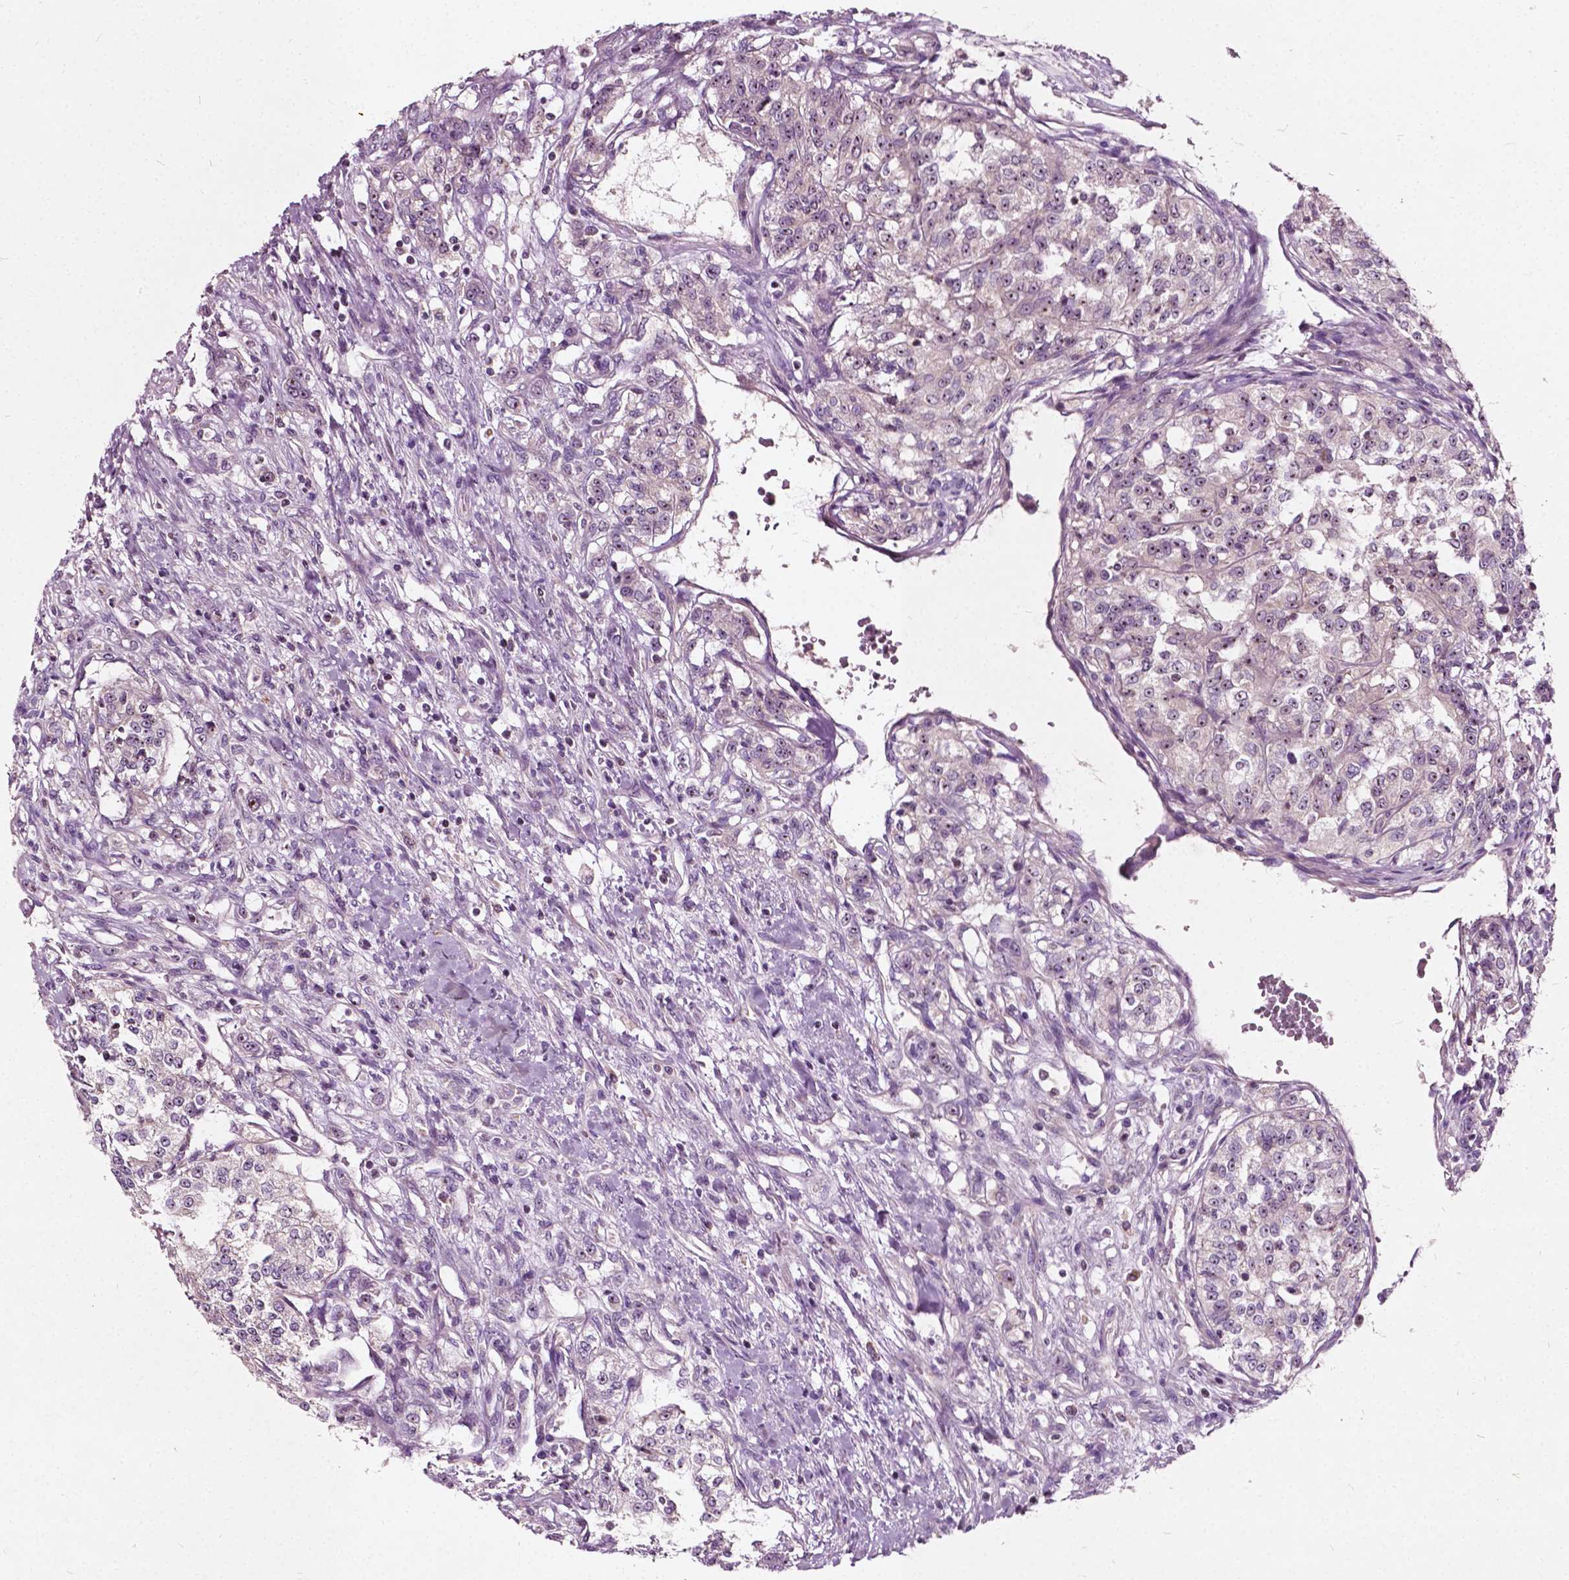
{"staining": {"intensity": "weak", "quantity": "<25%", "location": "nuclear"}, "tissue": "renal cancer", "cell_type": "Tumor cells", "image_type": "cancer", "snomed": [{"axis": "morphology", "description": "Adenocarcinoma, NOS"}, {"axis": "topography", "description": "Kidney"}], "caption": "Tumor cells are negative for protein expression in human renal cancer (adenocarcinoma).", "gene": "ODF3L2", "patient": {"sex": "female", "age": 63}}